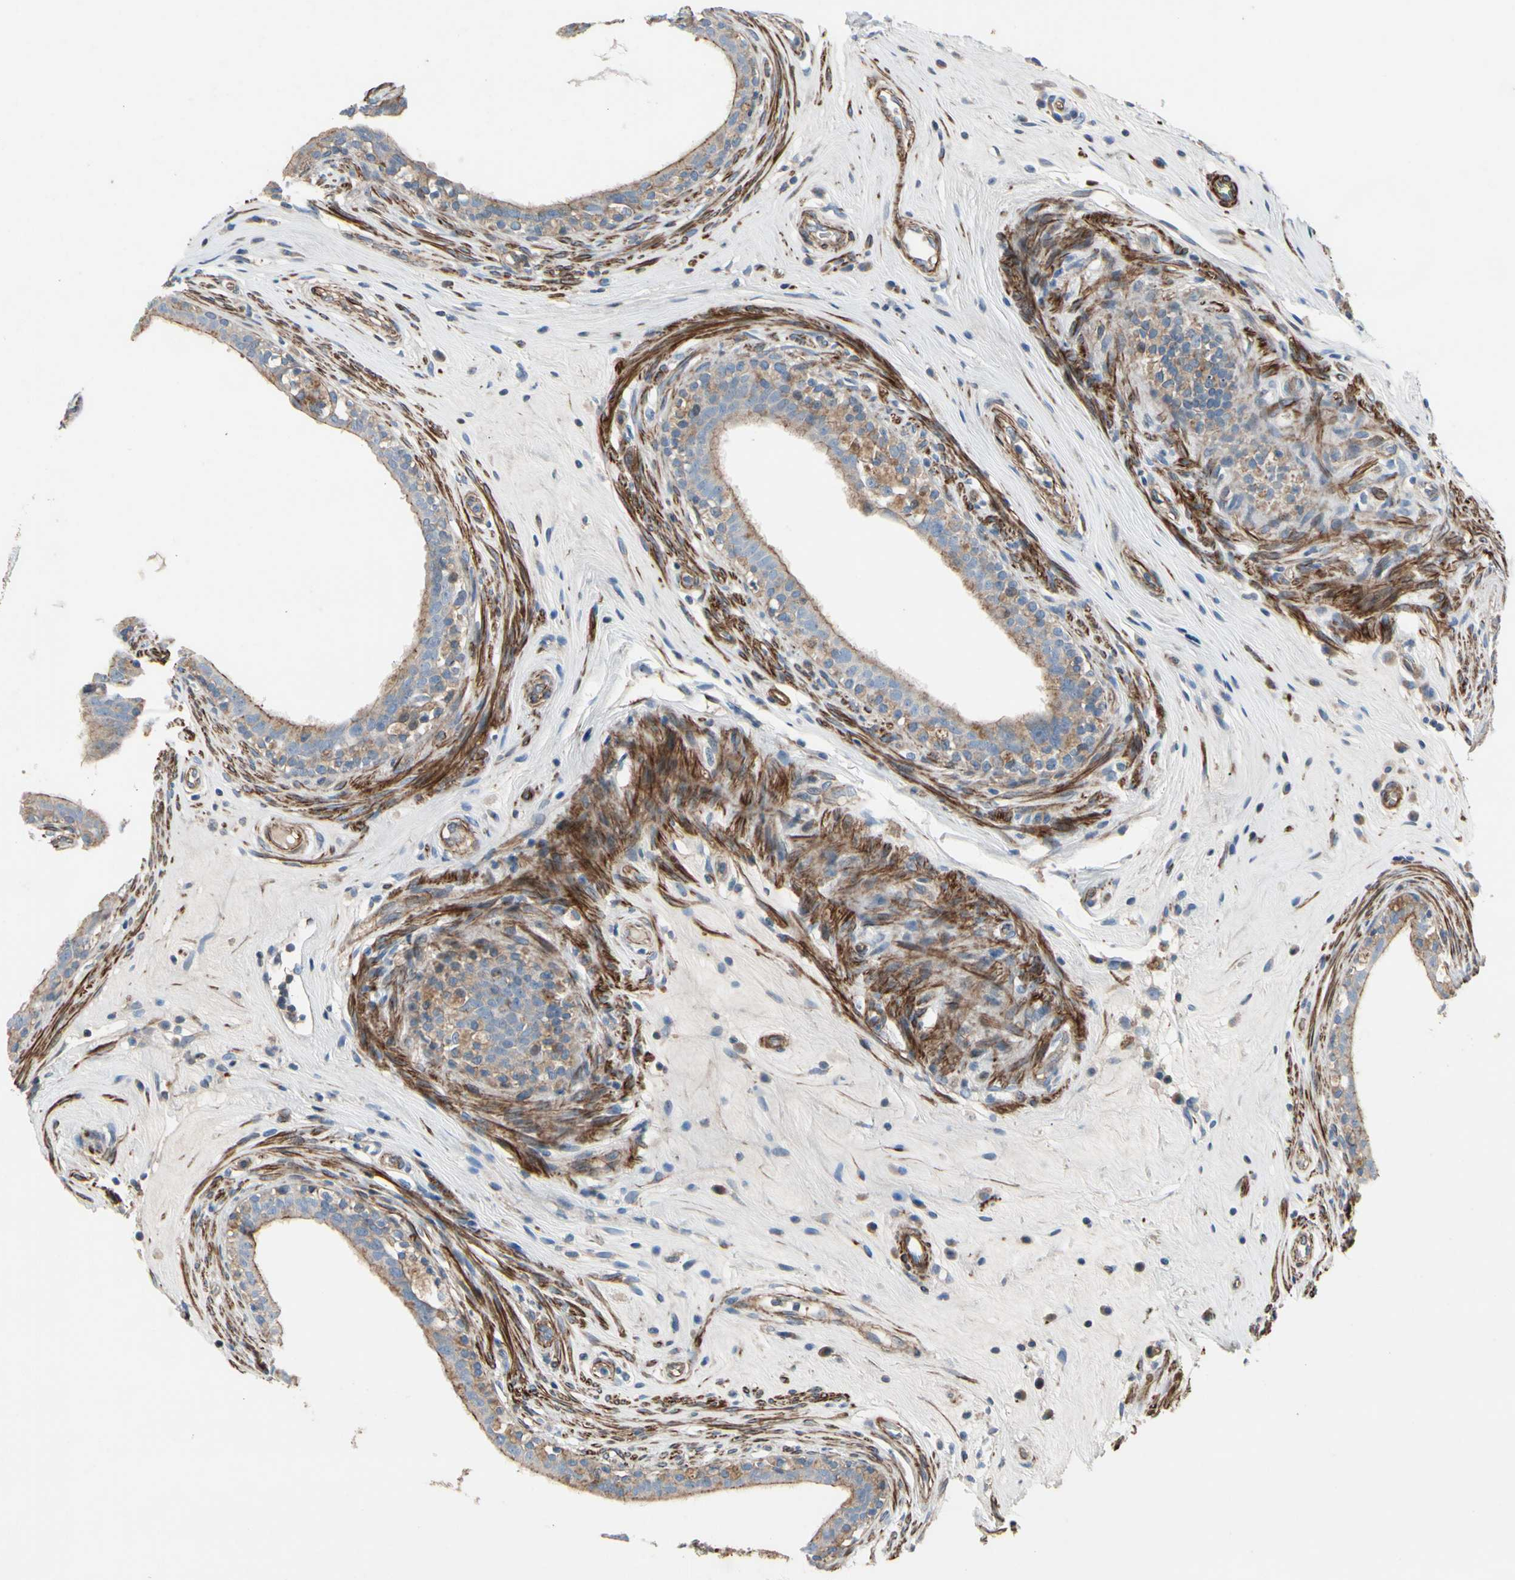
{"staining": {"intensity": "moderate", "quantity": "<25%", "location": "cytoplasmic/membranous"}, "tissue": "epididymis", "cell_type": "Glandular cells", "image_type": "normal", "snomed": [{"axis": "morphology", "description": "Normal tissue, NOS"}, {"axis": "morphology", "description": "Inflammation, NOS"}, {"axis": "topography", "description": "Epididymis"}], "caption": "Protein positivity by immunohistochemistry shows moderate cytoplasmic/membranous positivity in approximately <25% of glandular cells in normal epididymis.", "gene": "TPM1", "patient": {"sex": "male", "age": 84}}